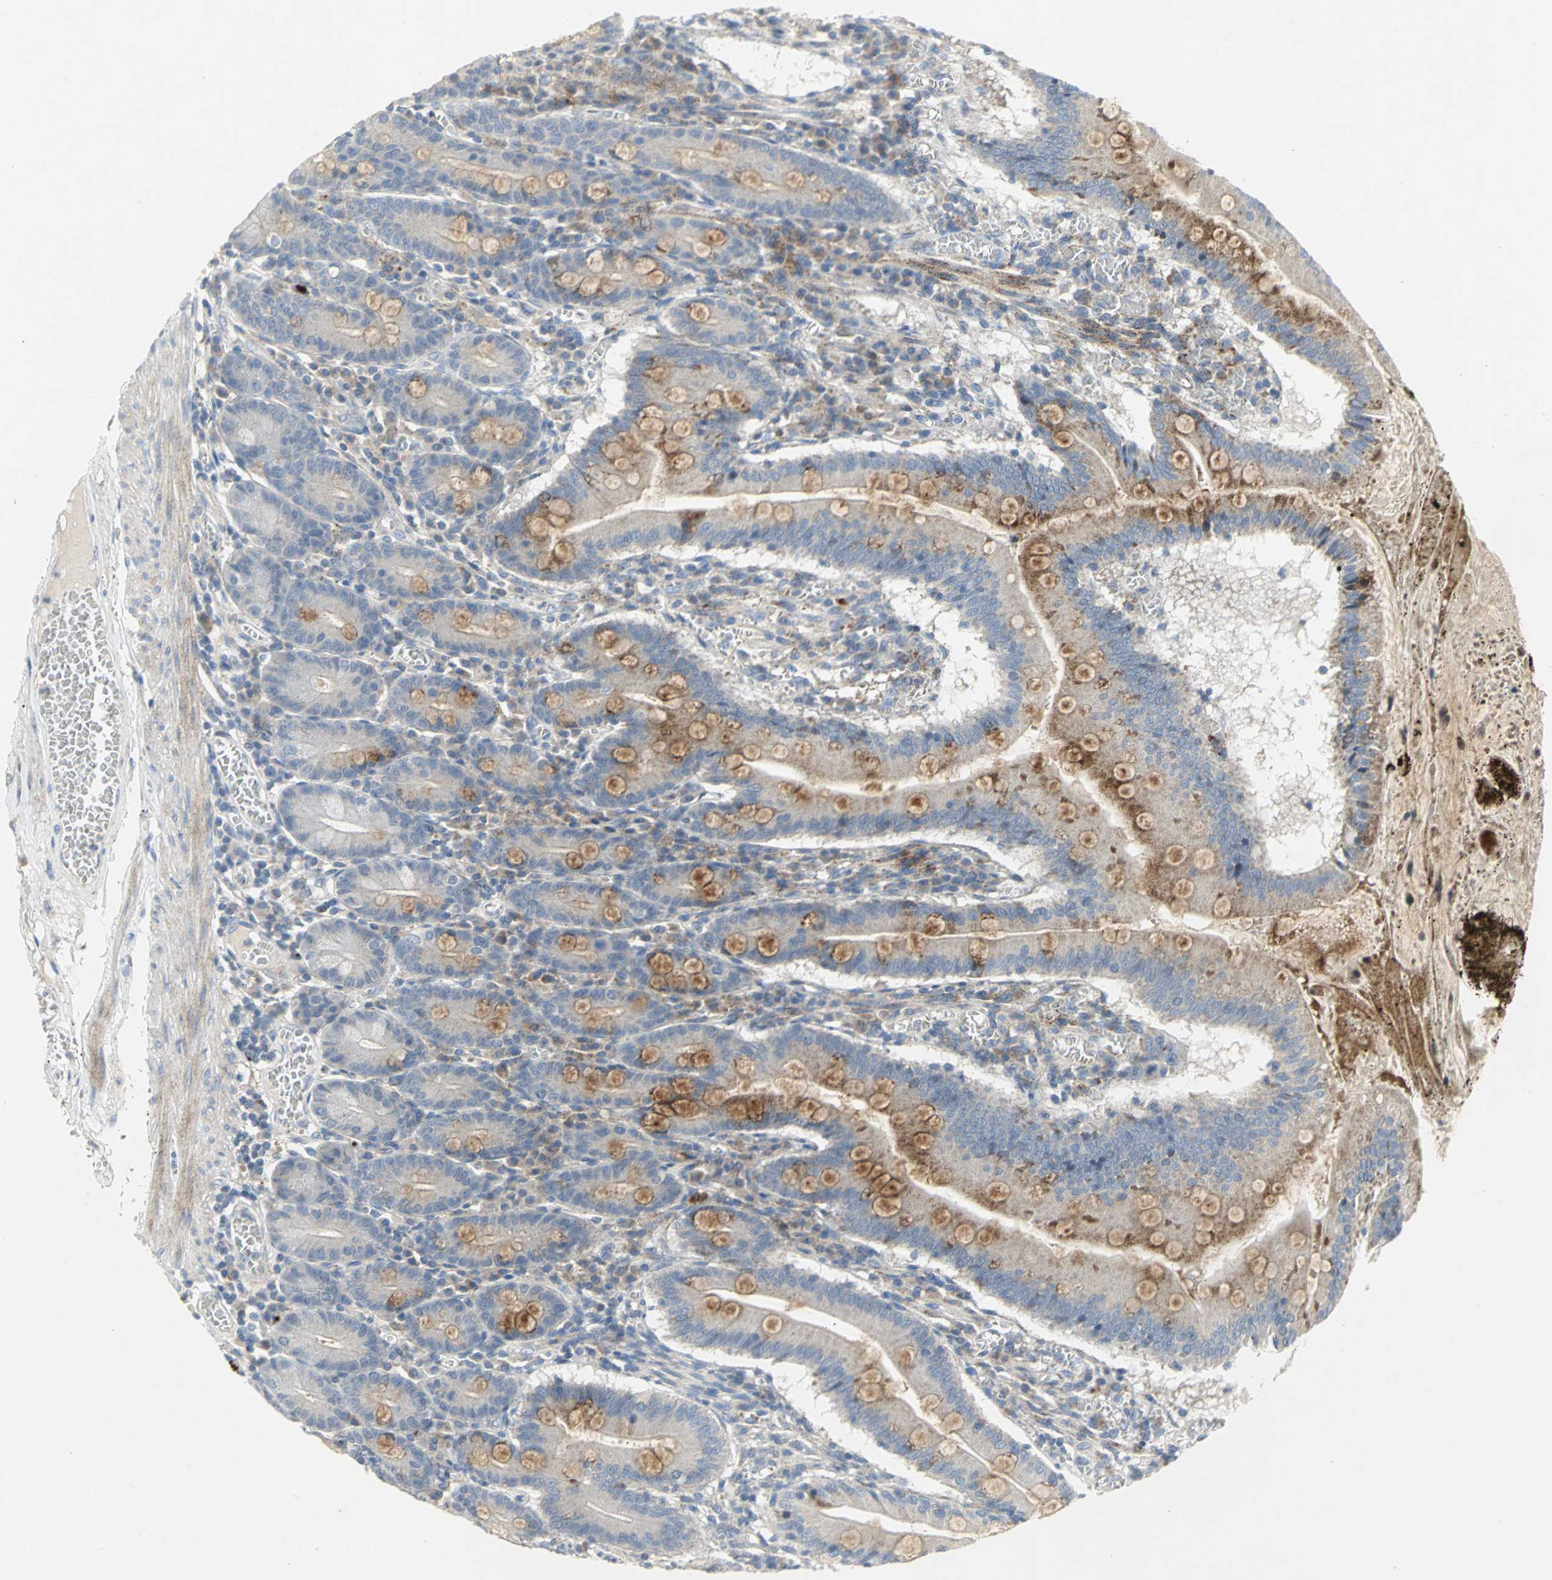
{"staining": {"intensity": "moderate", "quantity": ">75%", "location": "cytoplasmic/membranous"}, "tissue": "small intestine", "cell_type": "Glandular cells", "image_type": "normal", "snomed": [{"axis": "morphology", "description": "Normal tissue, NOS"}, {"axis": "topography", "description": "Small intestine"}], "caption": "Brown immunohistochemical staining in benign human small intestine demonstrates moderate cytoplasmic/membranous staining in approximately >75% of glandular cells.", "gene": "SPPL2B", "patient": {"sex": "male", "age": 71}}